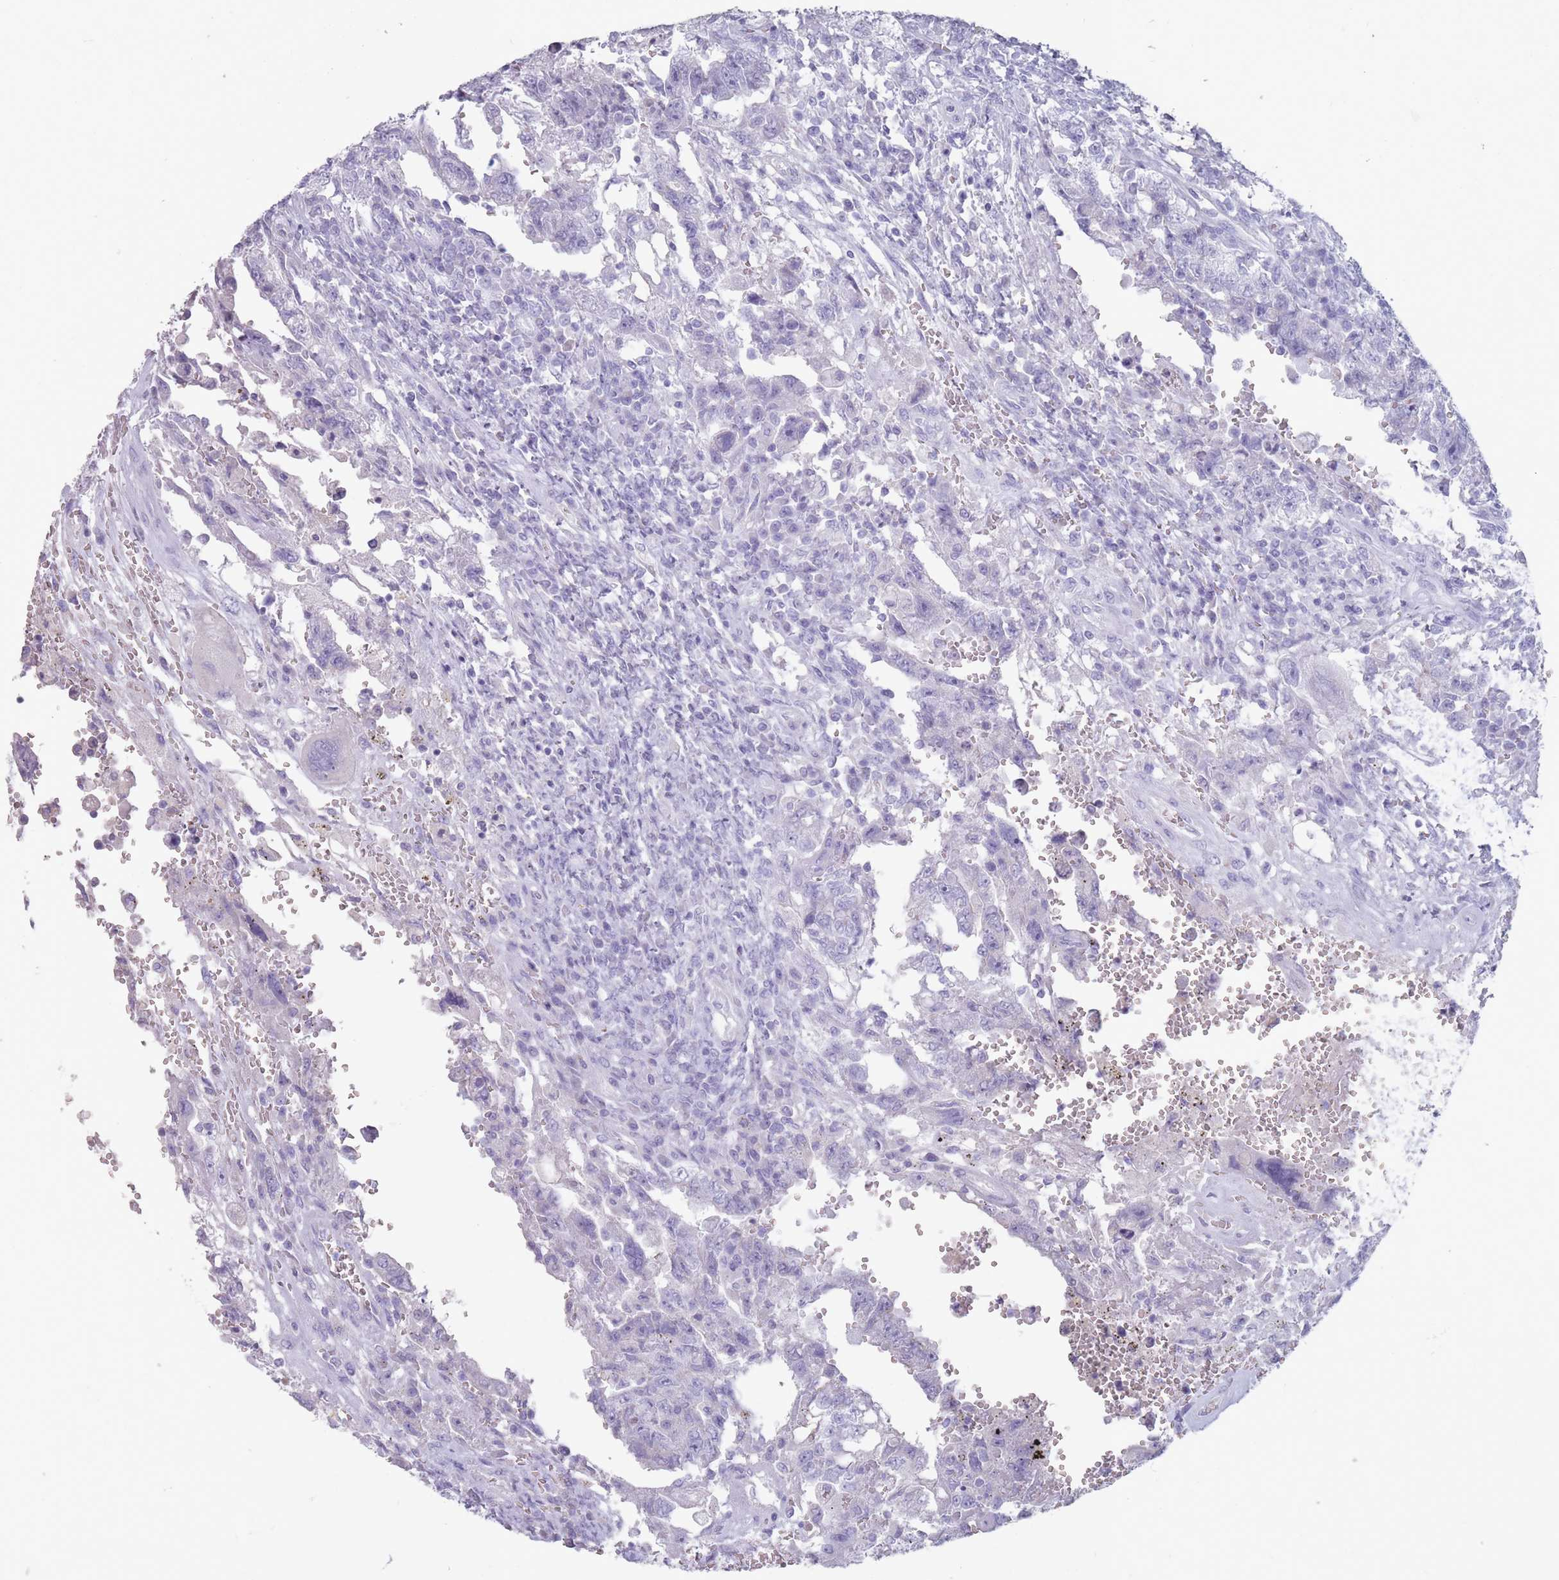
{"staining": {"intensity": "negative", "quantity": "none", "location": "none"}, "tissue": "testis cancer", "cell_type": "Tumor cells", "image_type": "cancer", "snomed": [{"axis": "morphology", "description": "Carcinoma, Embryonal, NOS"}, {"axis": "topography", "description": "Testis"}], "caption": "Image shows no protein staining in tumor cells of testis cancer tissue. (Brightfield microscopy of DAB IHC at high magnification).", "gene": "RHBG", "patient": {"sex": "male", "age": 26}}